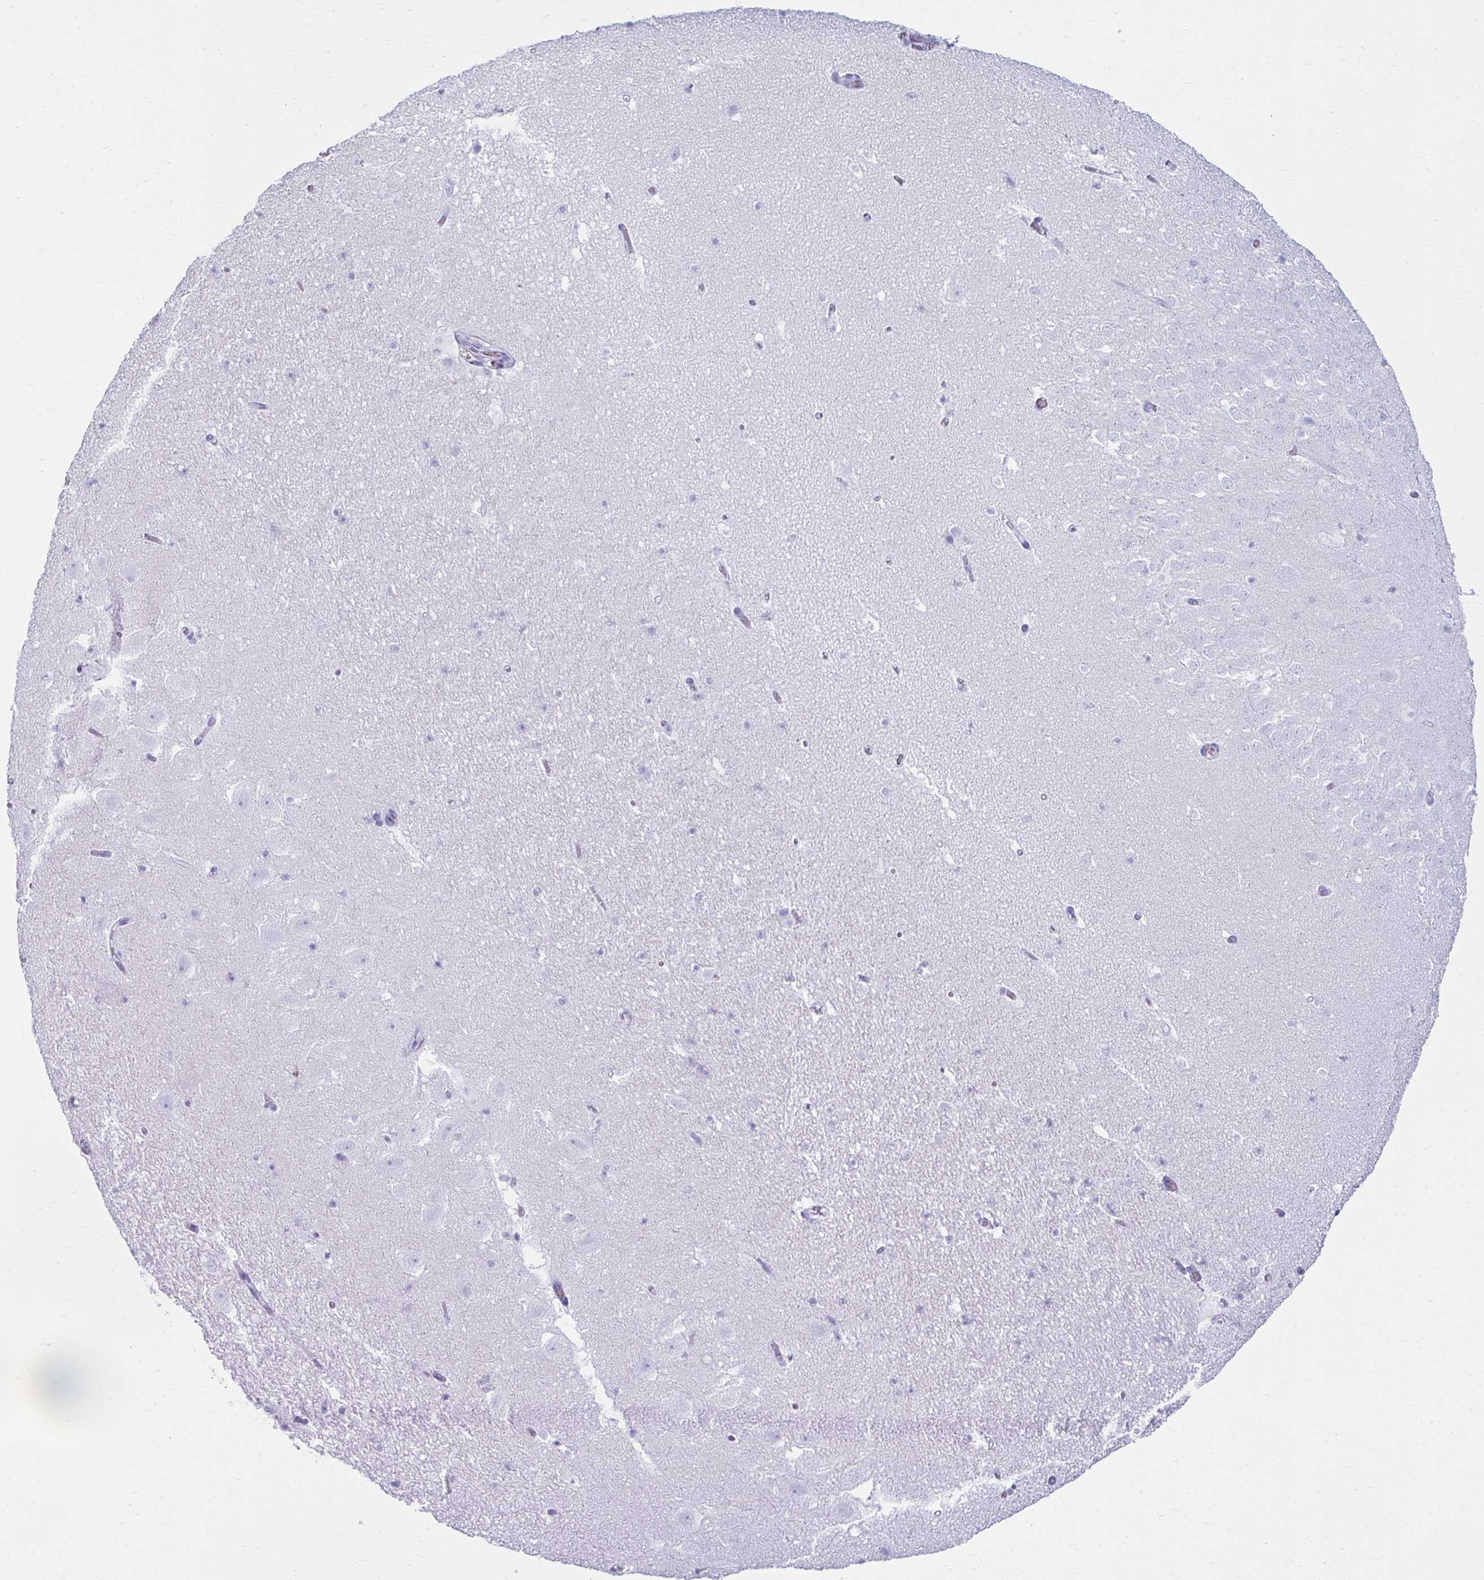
{"staining": {"intensity": "negative", "quantity": "none", "location": "none"}, "tissue": "hippocampus", "cell_type": "Glial cells", "image_type": "normal", "snomed": [{"axis": "morphology", "description": "Normal tissue, NOS"}, {"axis": "topography", "description": "Hippocampus"}], "caption": "This is an immunohistochemistry (IHC) micrograph of normal human hippocampus. There is no staining in glial cells.", "gene": "ATP4B", "patient": {"sex": "female", "age": 42}}